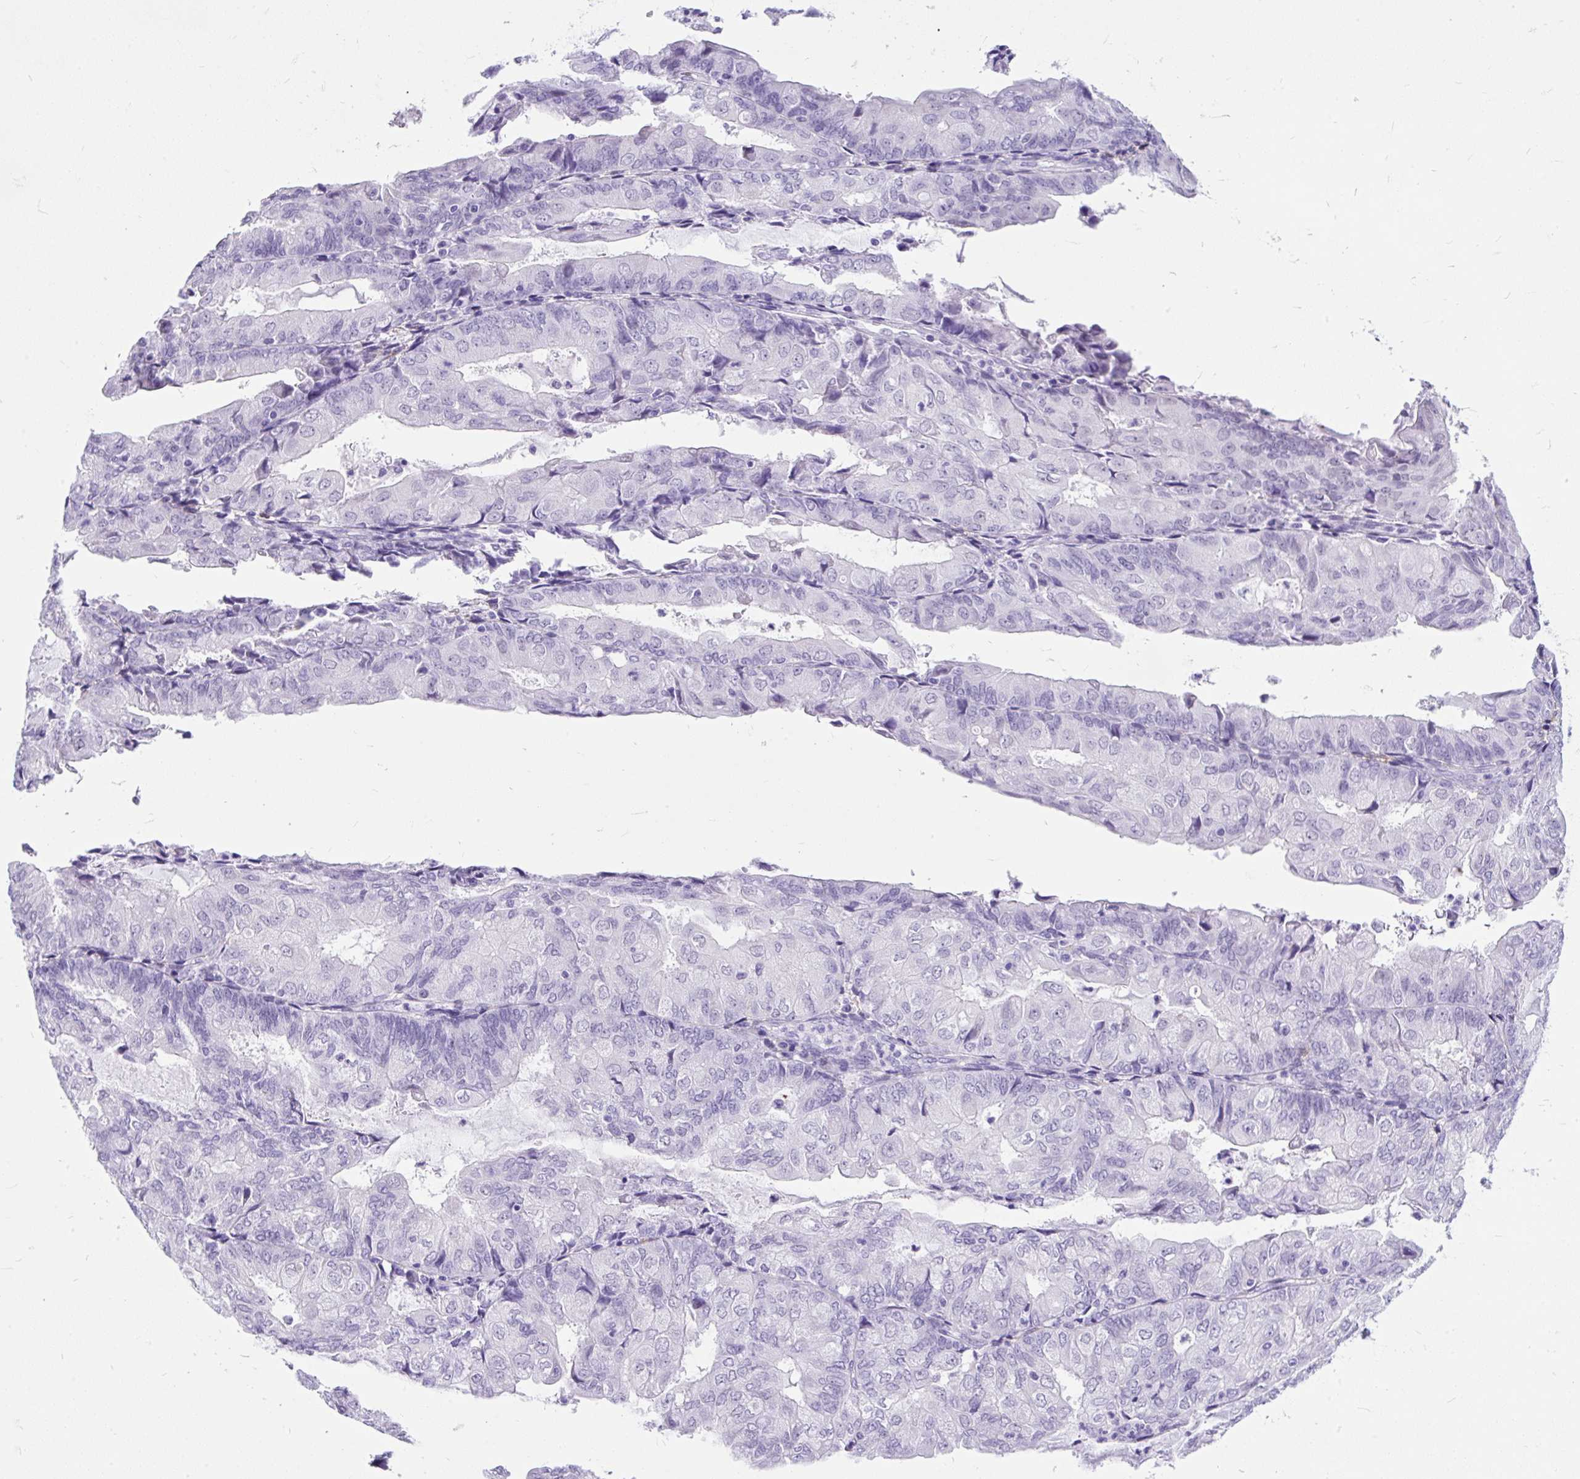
{"staining": {"intensity": "negative", "quantity": "none", "location": "none"}, "tissue": "endometrial cancer", "cell_type": "Tumor cells", "image_type": "cancer", "snomed": [{"axis": "morphology", "description": "Adenocarcinoma, NOS"}, {"axis": "topography", "description": "Endometrium"}], "caption": "Tumor cells are negative for brown protein staining in endometrial cancer.", "gene": "SCGB1A1", "patient": {"sex": "female", "age": 81}}